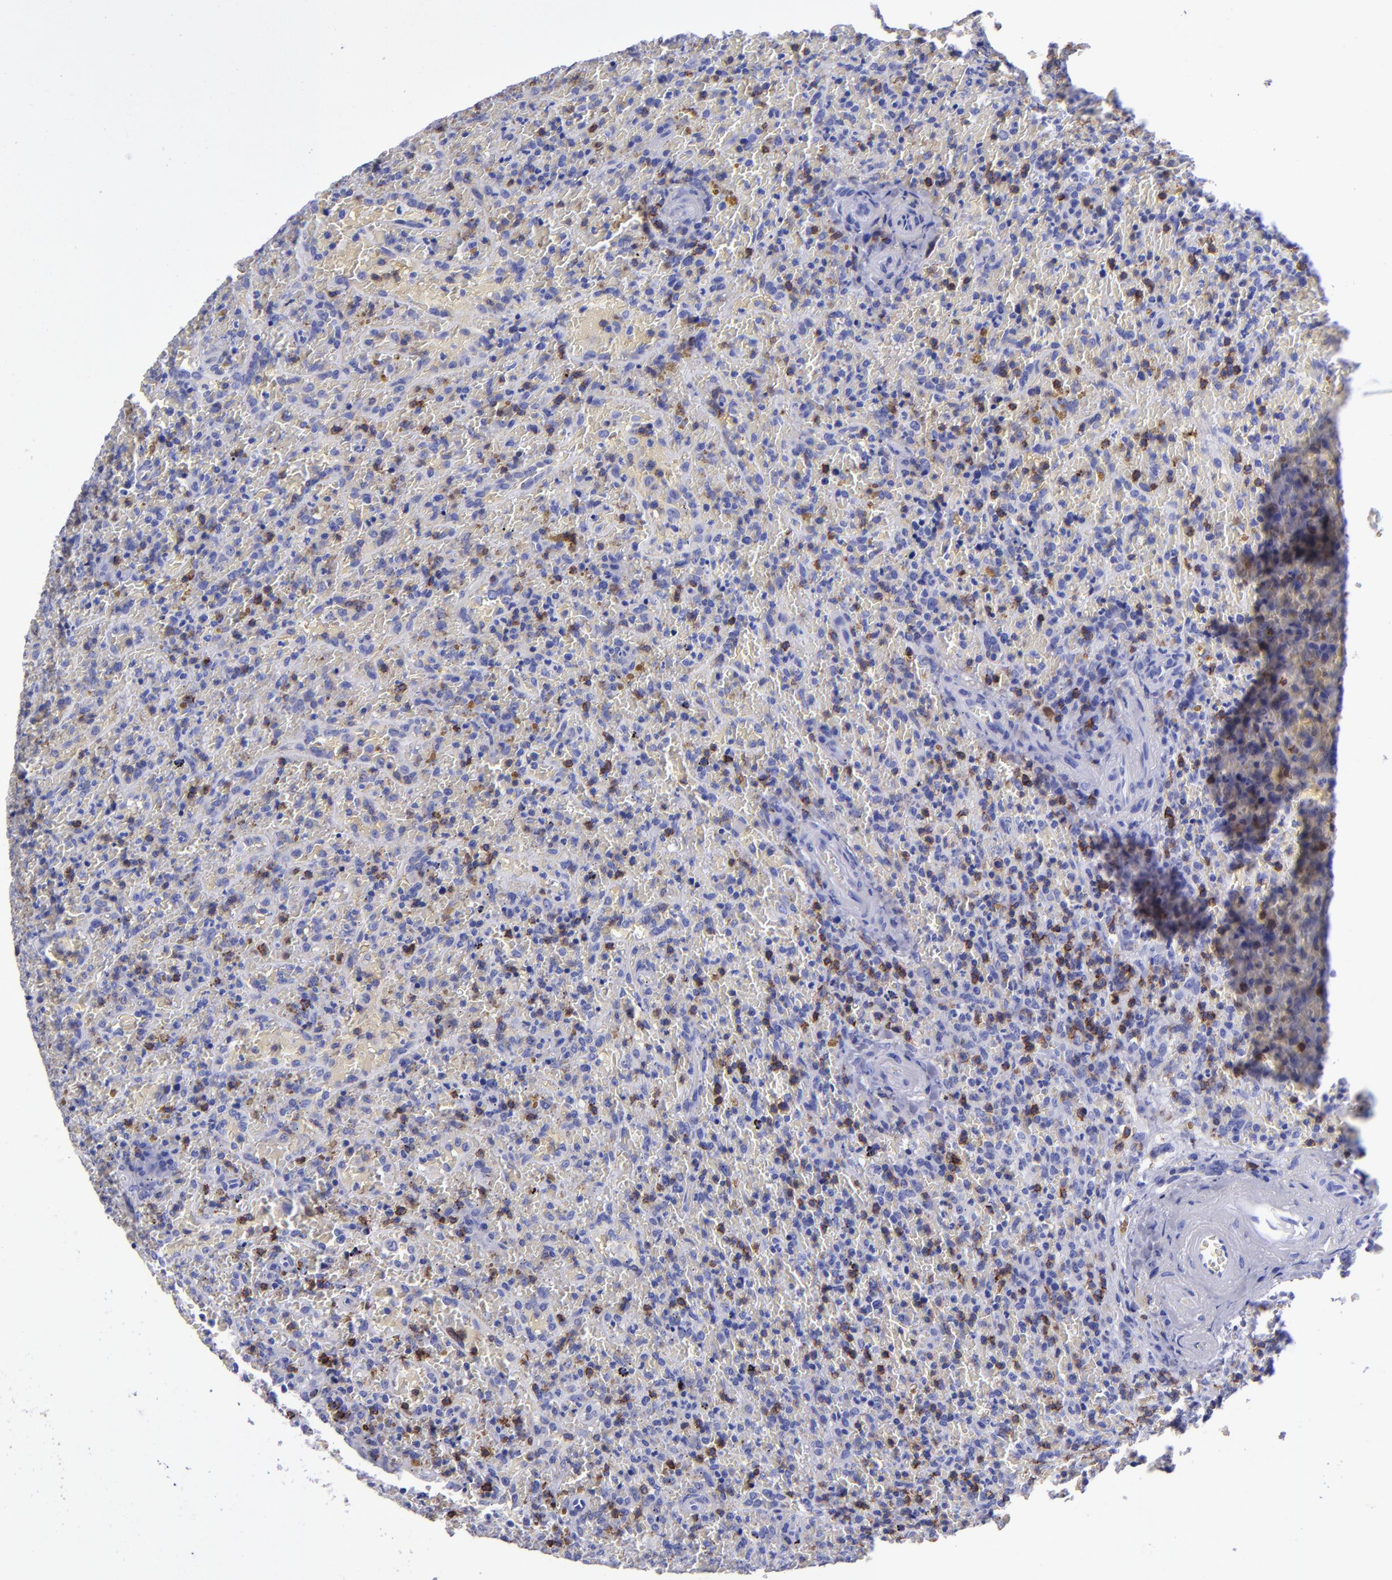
{"staining": {"intensity": "negative", "quantity": "none", "location": "none"}, "tissue": "lymphoma", "cell_type": "Tumor cells", "image_type": "cancer", "snomed": [{"axis": "morphology", "description": "Malignant lymphoma, non-Hodgkin's type, High grade"}, {"axis": "topography", "description": "Spleen"}, {"axis": "topography", "description": "Lymph node"}], "caption": "Protein analysis of high-grade malignant lymphoma, non-Hodgkin's type reveals no significant positivity in tumor cells. (Immunohistochemistry, brightfield microscopy, high magnification).", "gene": "CD6", "patient": {"sex": "female", "age": 70}}